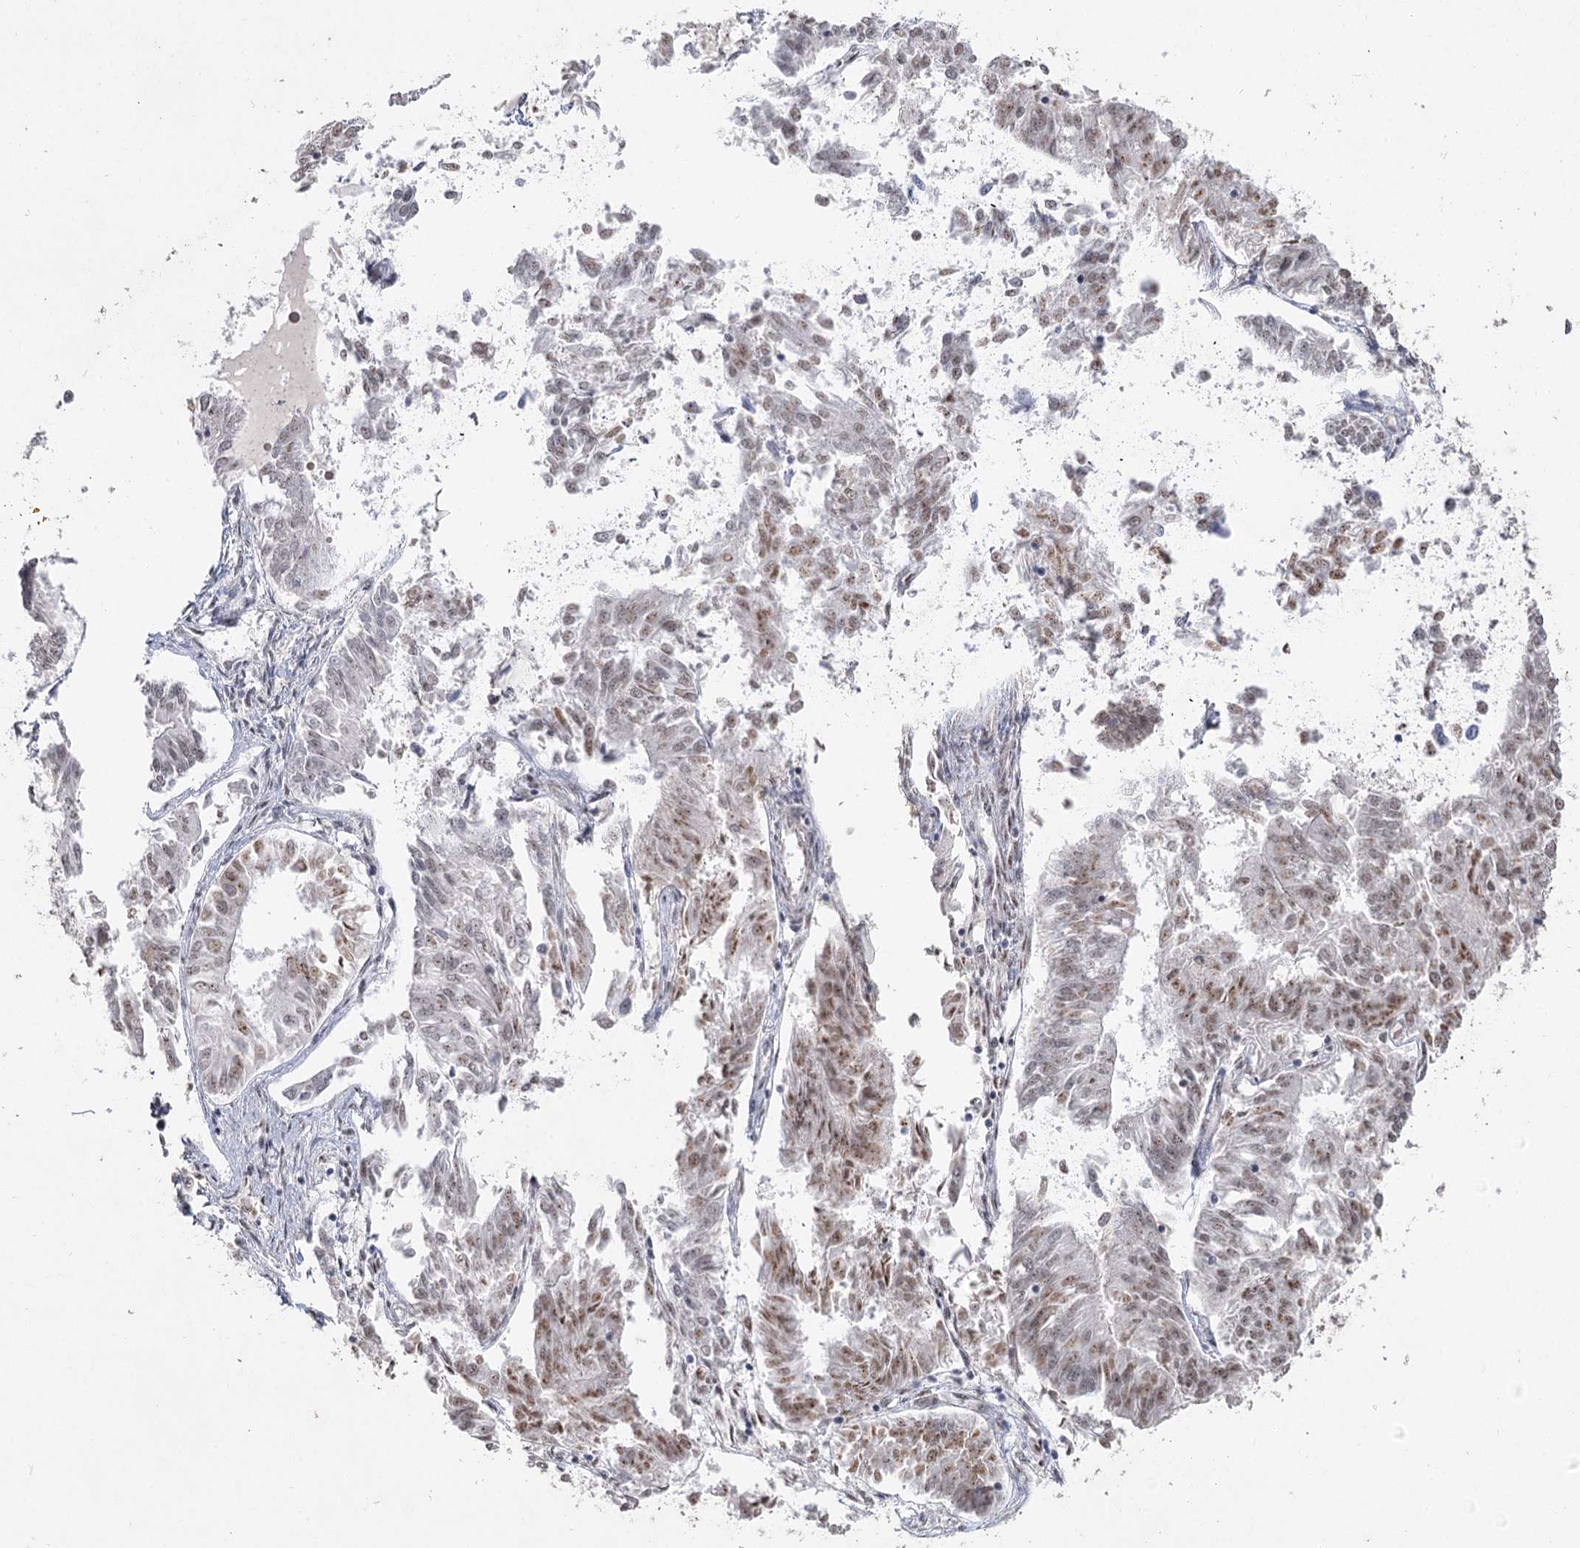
{"staining": {"intensity": "moderate", "quantity": "25%-75%", "location": "nuclear"}, "tissue": "endometrial cancer", "cell_type": "Tumor cells", "image_type": "cancer", "snomed": [{"axis": "morphology", "description": "Adenocarcinoma, NOS"}, {"axis": "topography", "description": "Endometrium"}], "caption": "Immunohistochemistry staining of adenocarcinoma (endometrial), which exhibits medium levels of moderate nuclear staining in approximately 25%-75% of tumor cells indicating moderate nuclear protein positivity. The staining was performed using DAB (brown) for protein detection and nuclei were counterstained in hematoxylin (blue).", "gene": "RUFY4", "patient": {"sex": "female", "age": 58}}